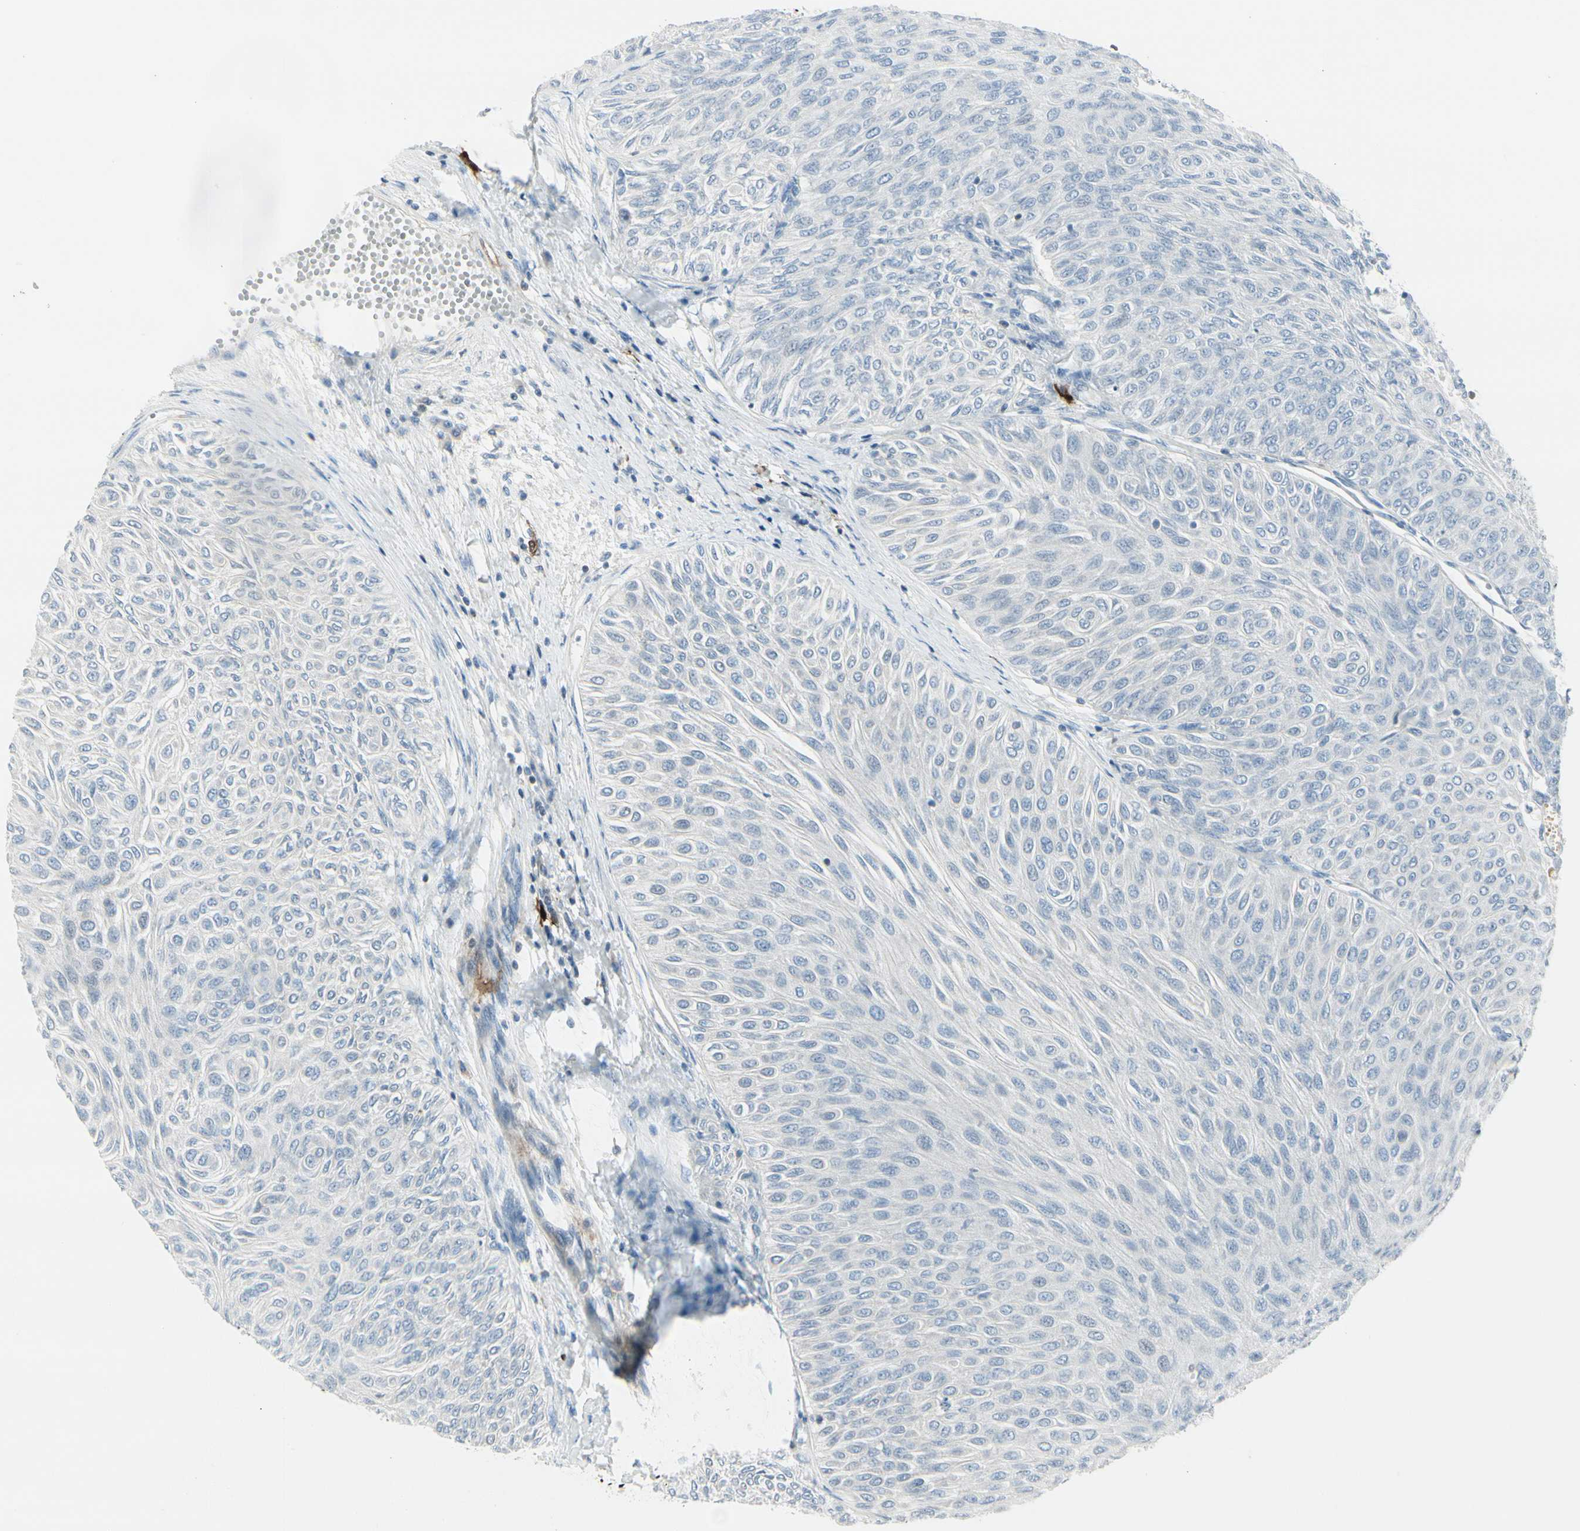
{"staining": {"intensity": "negative", "quantity": "none", "location": "none"}, "tissue": "urothelial cancer", "cell_type": "Tumor cells", "image_type": "cancer", "snomed": [{"axis": "morphology", "description": "Urothelial carcinoma, Low grade"}, {"axis": "topography", "description": "Urinary bladder"}], "caption": "High power microscopy image of an immunohistochemistry (IHC) image of low-grade urothelial carcinoma, revealing no significant positivity in tumor cells.", "gene": "TRAF1", "patient": {"sex": "male", "age": 78}}